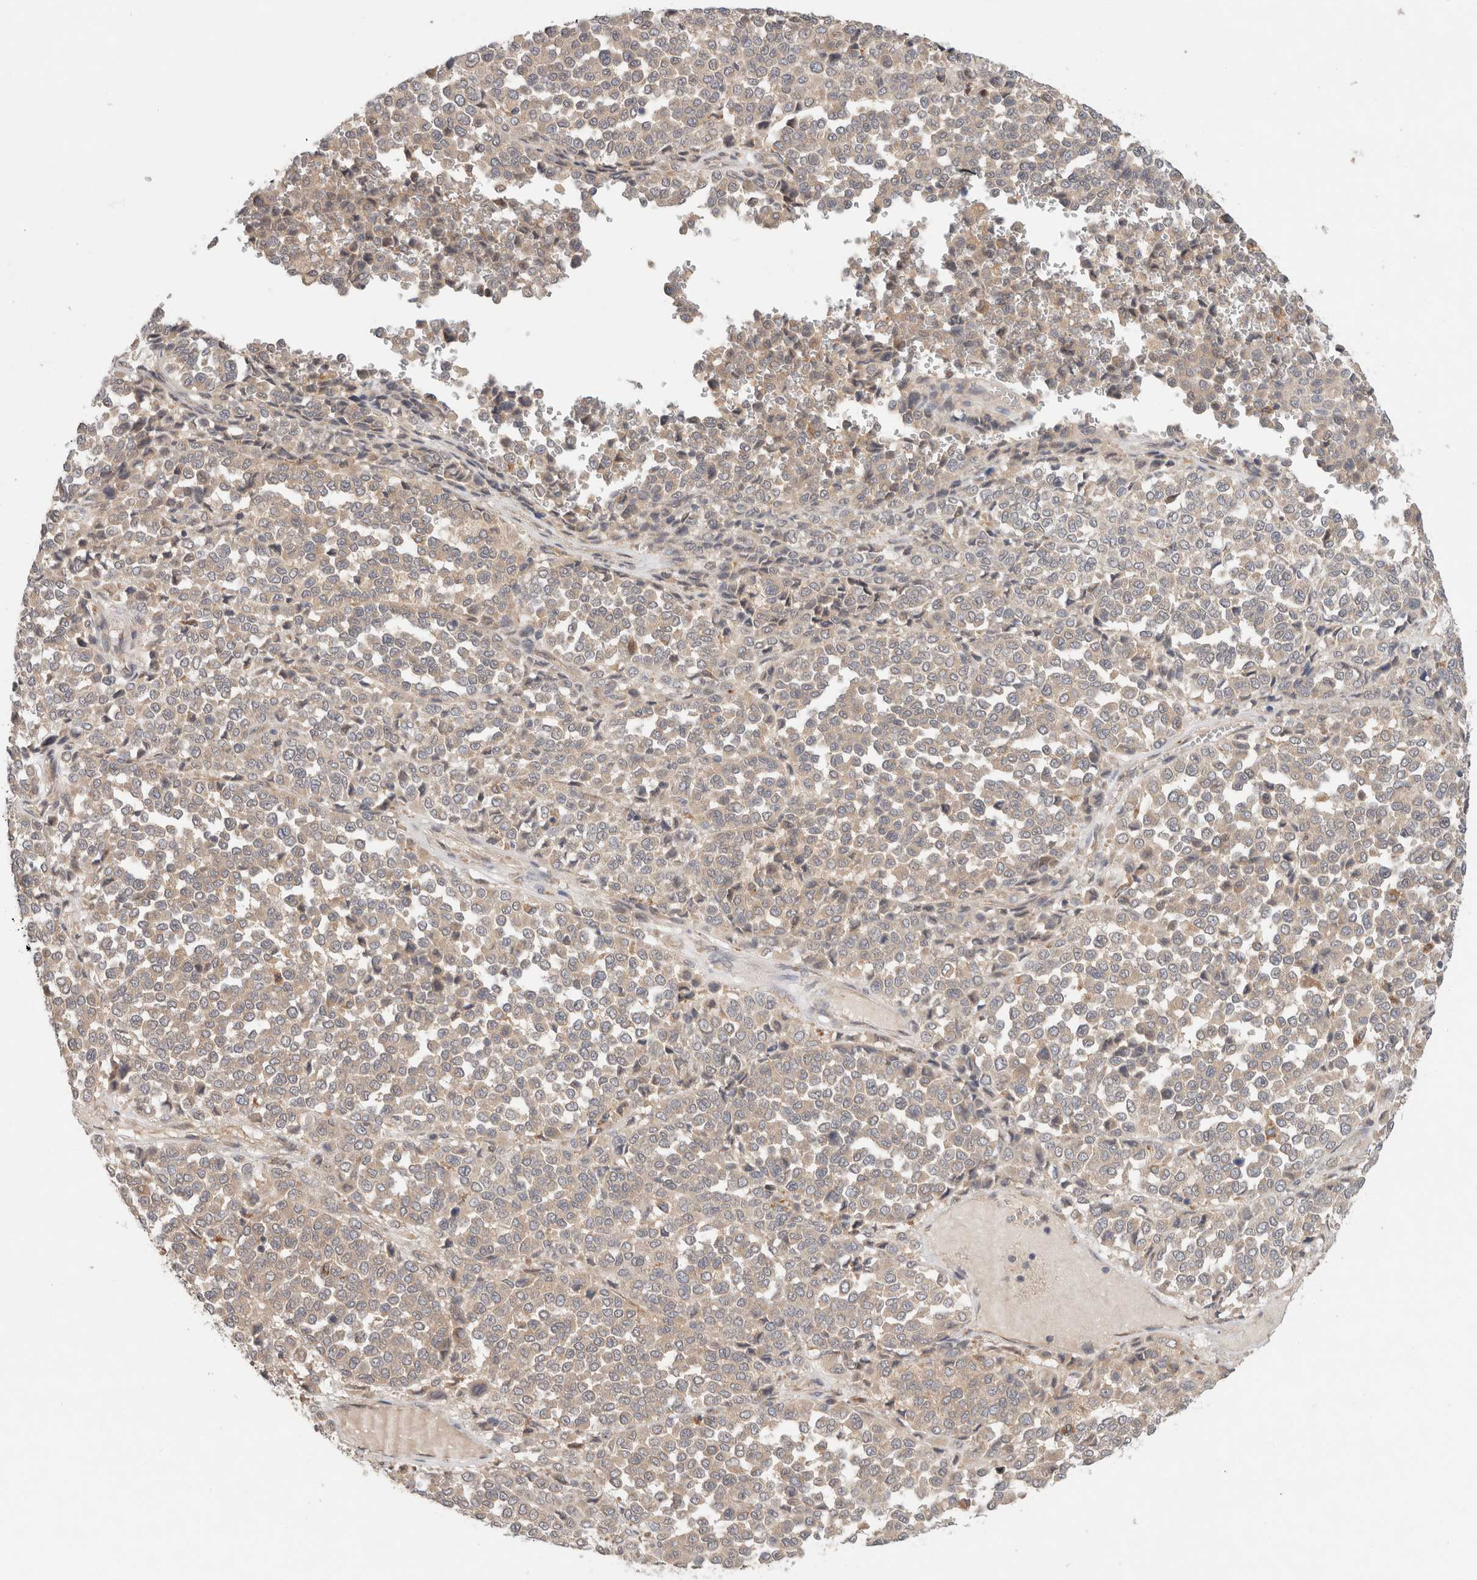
{"staining": {"intensity": "weak", "quantity": ">75%", "location": "cytoplasmic/membranous"}, "tissue": "melanoma", "cell_type": "Tumor cells", "image_type": "cancer", "snomed": [{"axis": "morphology", "description": "Malignant melanoma, Metastatic site"}, {"axis": "topography", "description": "Pancreas"}], "caption": "An immunohistochemistry photomicrograph of neoplastic tissue is shown. Protein staining in brown labels weak cytoplasmic/membranous positivity in malignant melanoma (metastatic site) within tumor cells. (Brightfield microscopy of DAB IHC at high magnification).", "gene": "SGK1", "patient": {"sex": "female", "age": 30}}